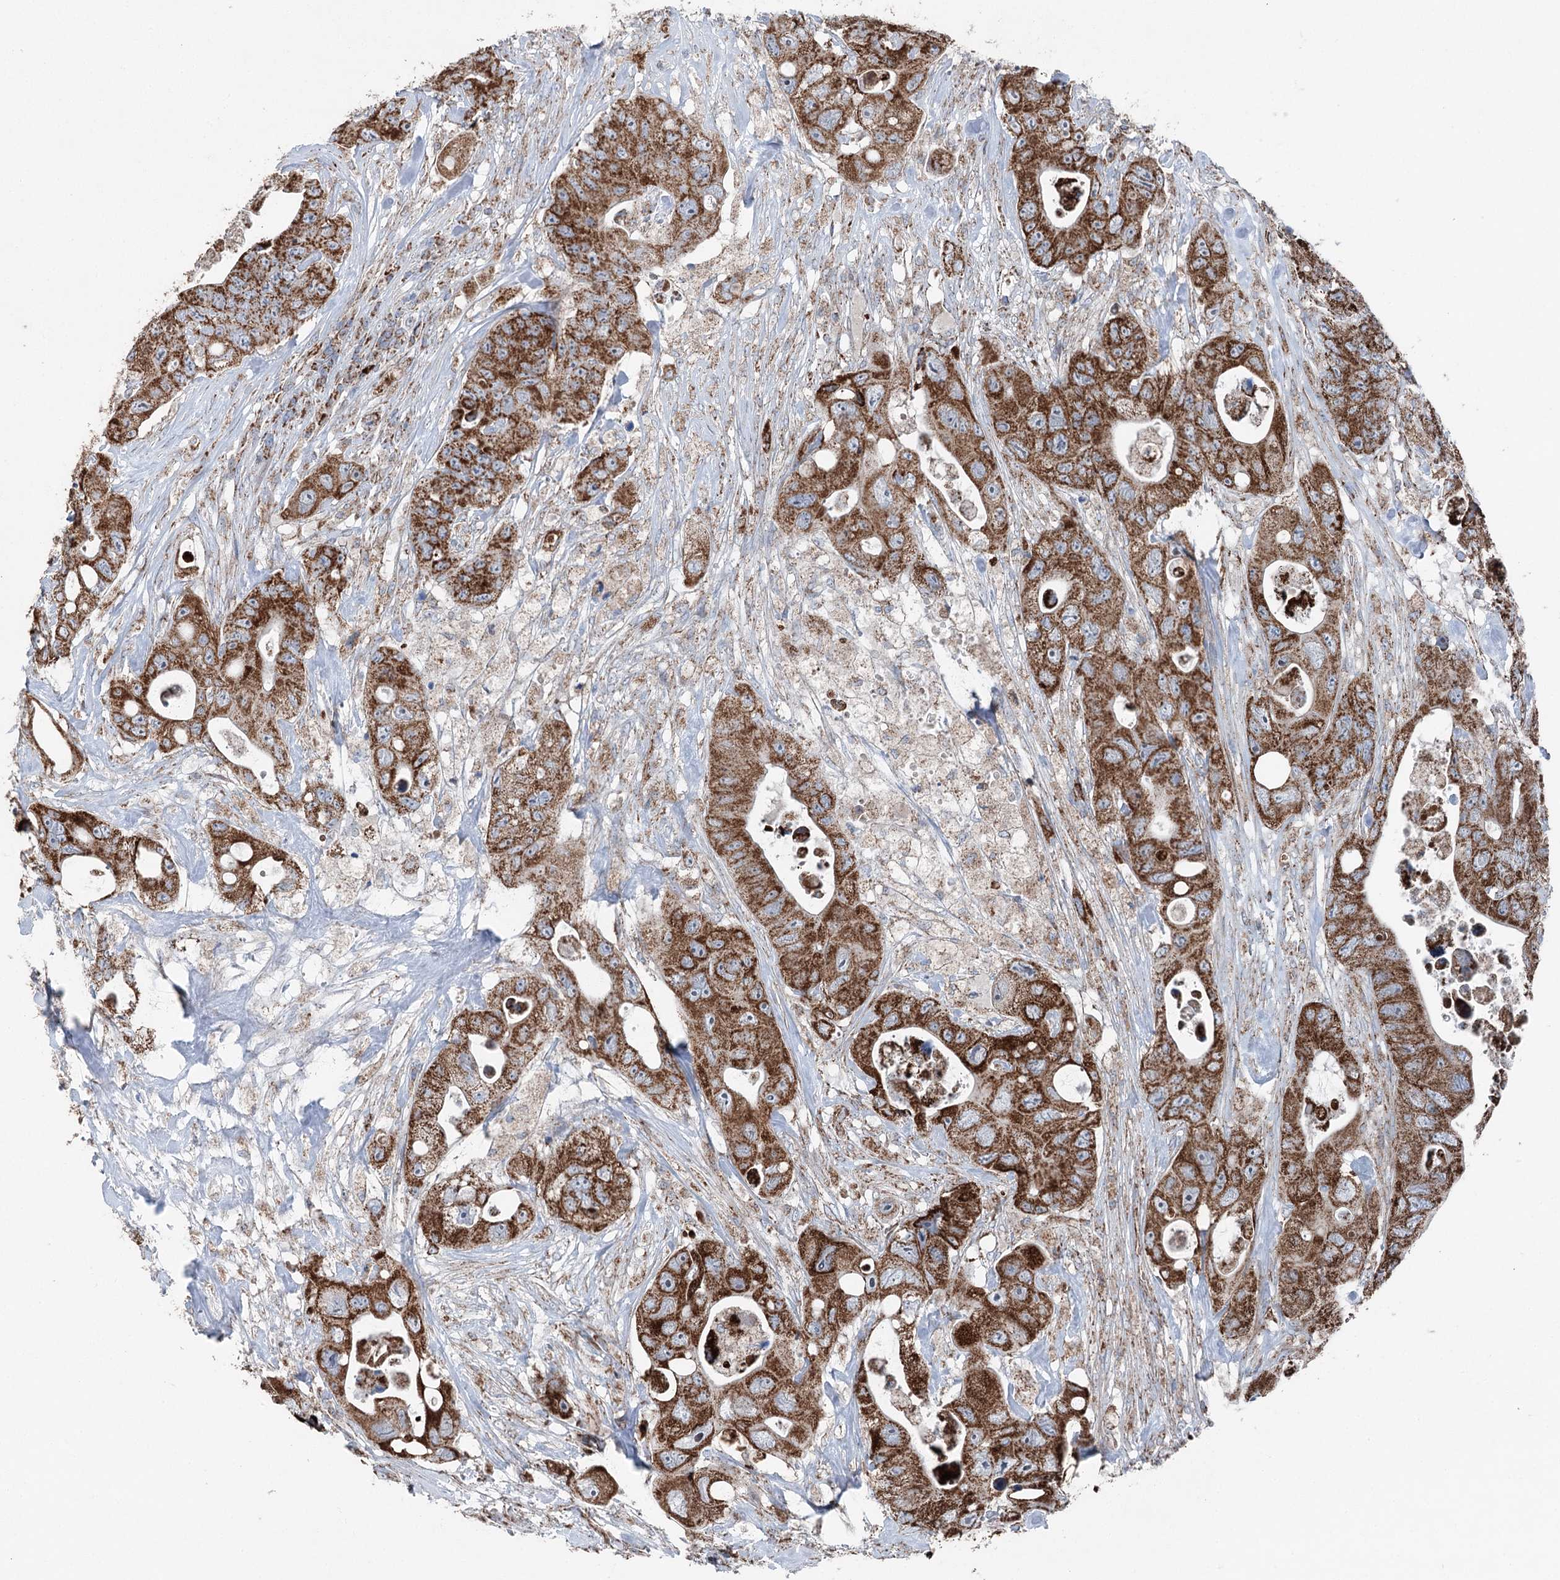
{"staining": {"intensity": "strong", "quantity": ">75%", "location": "cytoplasmic/membranous"}, "tissue": "colorectal cancer", "cell_type": "Tumor cells", "image_type": "cancer", "snomed": [{"axis": "morphology", "description": "Adenocarcinoma, NOS"}, {"axis": "topography", "description": "Colon"}], "caption": "Immunohistochemistry staining of adenocarcinoma (colorectal), which demonstrates high levels of strong cytoplasmic/membranous staining in about >75% of tumor cells indicating strong cytoplasmic/membranous protein expression. The staining was performed using DAB (brown) for protein detection and nuclei were counterstained in hematoxylin (blue).", "gene": "UCN3", "patient": {"sex": "female", "age": 46}}